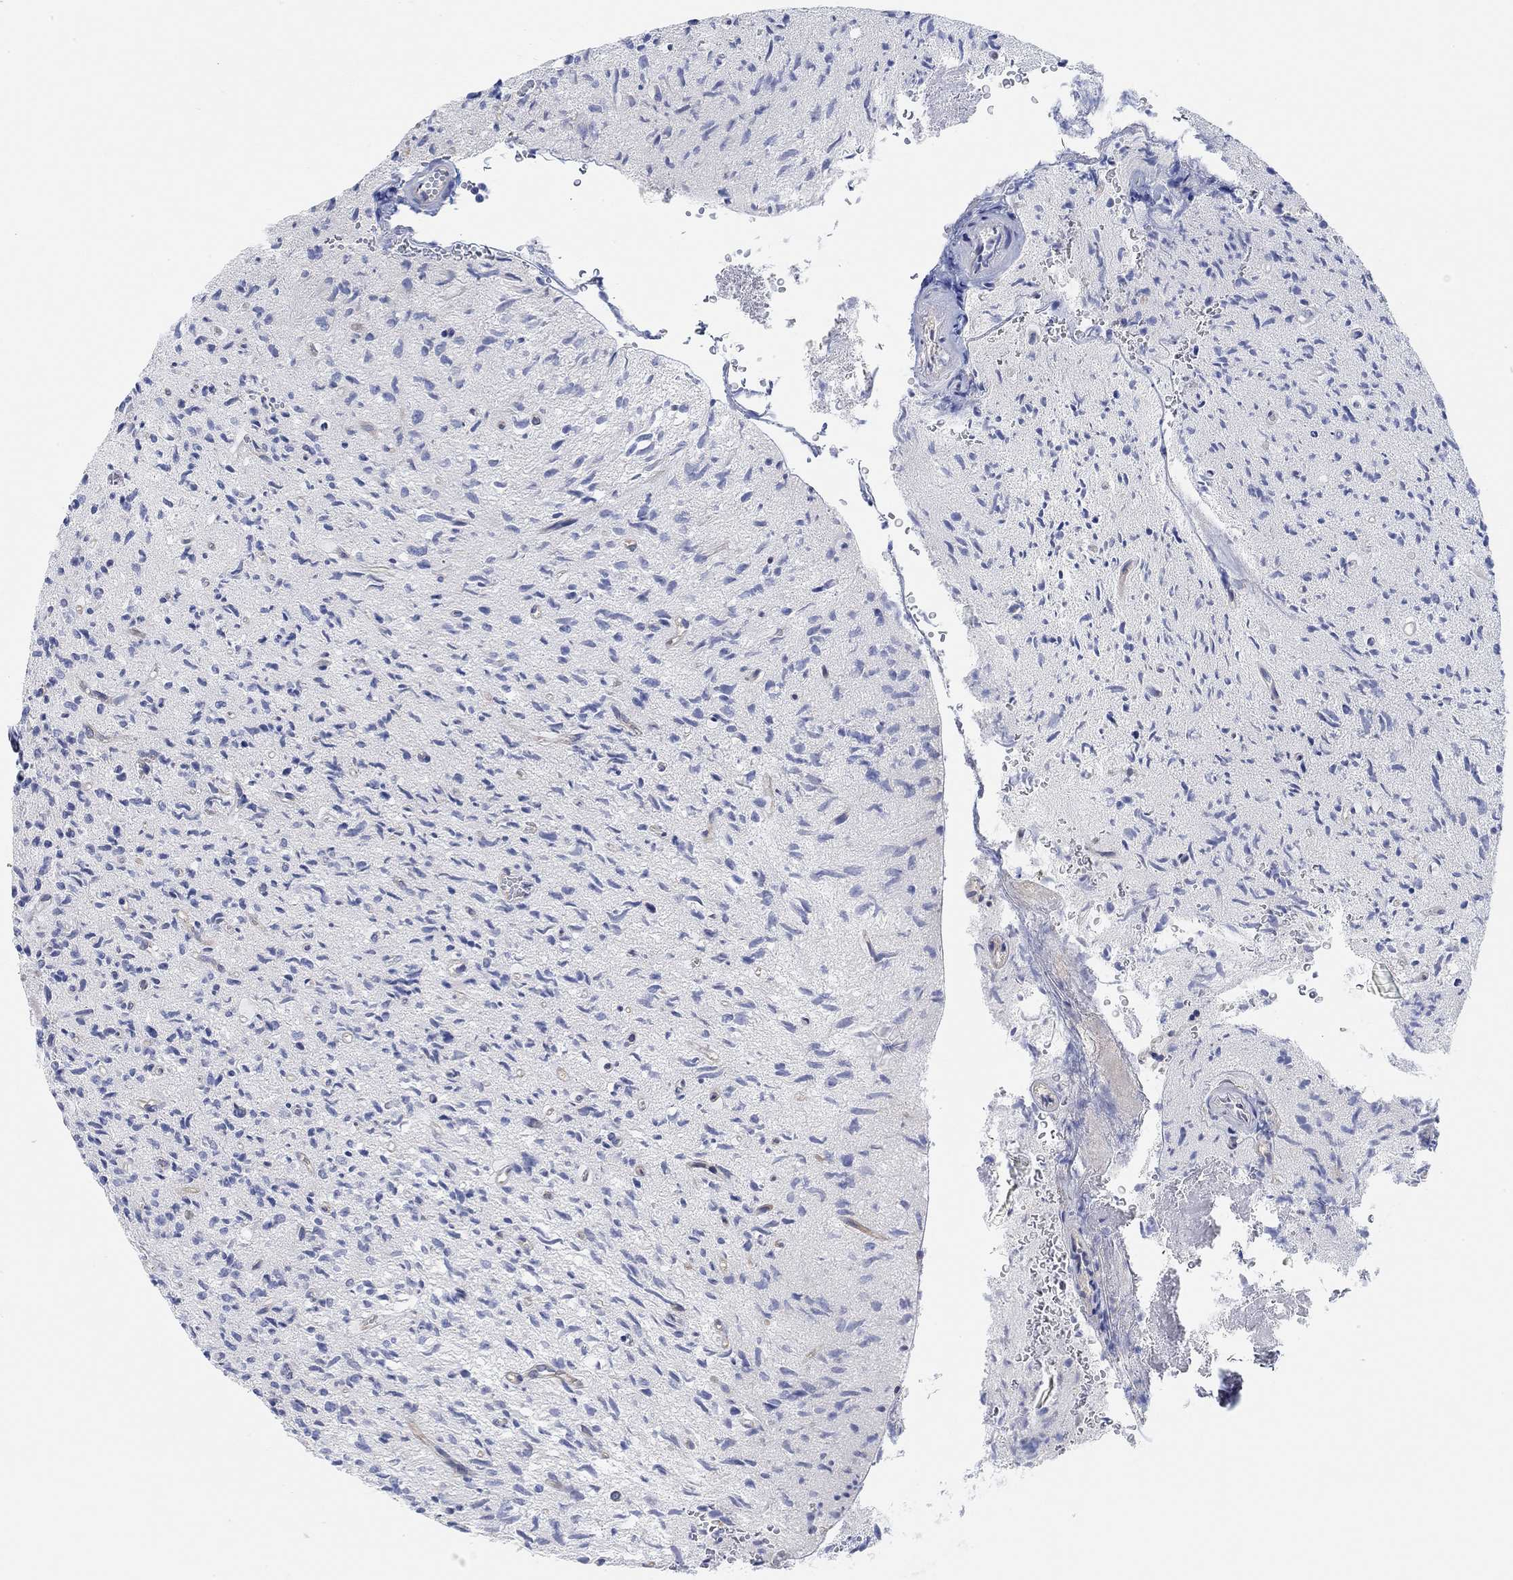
{"staining": {"intensity": "negative", "quantity": "none", "location": "none"}, "tissue": "glioma", "cell_type": "Tumor cells", "image_type": "cancer", "snomed": [{"axis": "morphology", "description": "Glioma, malignant, High grade"}, {"axis": "topography", "description": "Brain"}], "caption": "High power microscopy micrograph of an immunohistochemistry (IHC) photomicrograph of high-grade glioma (malignant), revealing no significant expression in tumor cells.", "gene": "RGS1", "patient": {"sex": "male", "age": 64}}